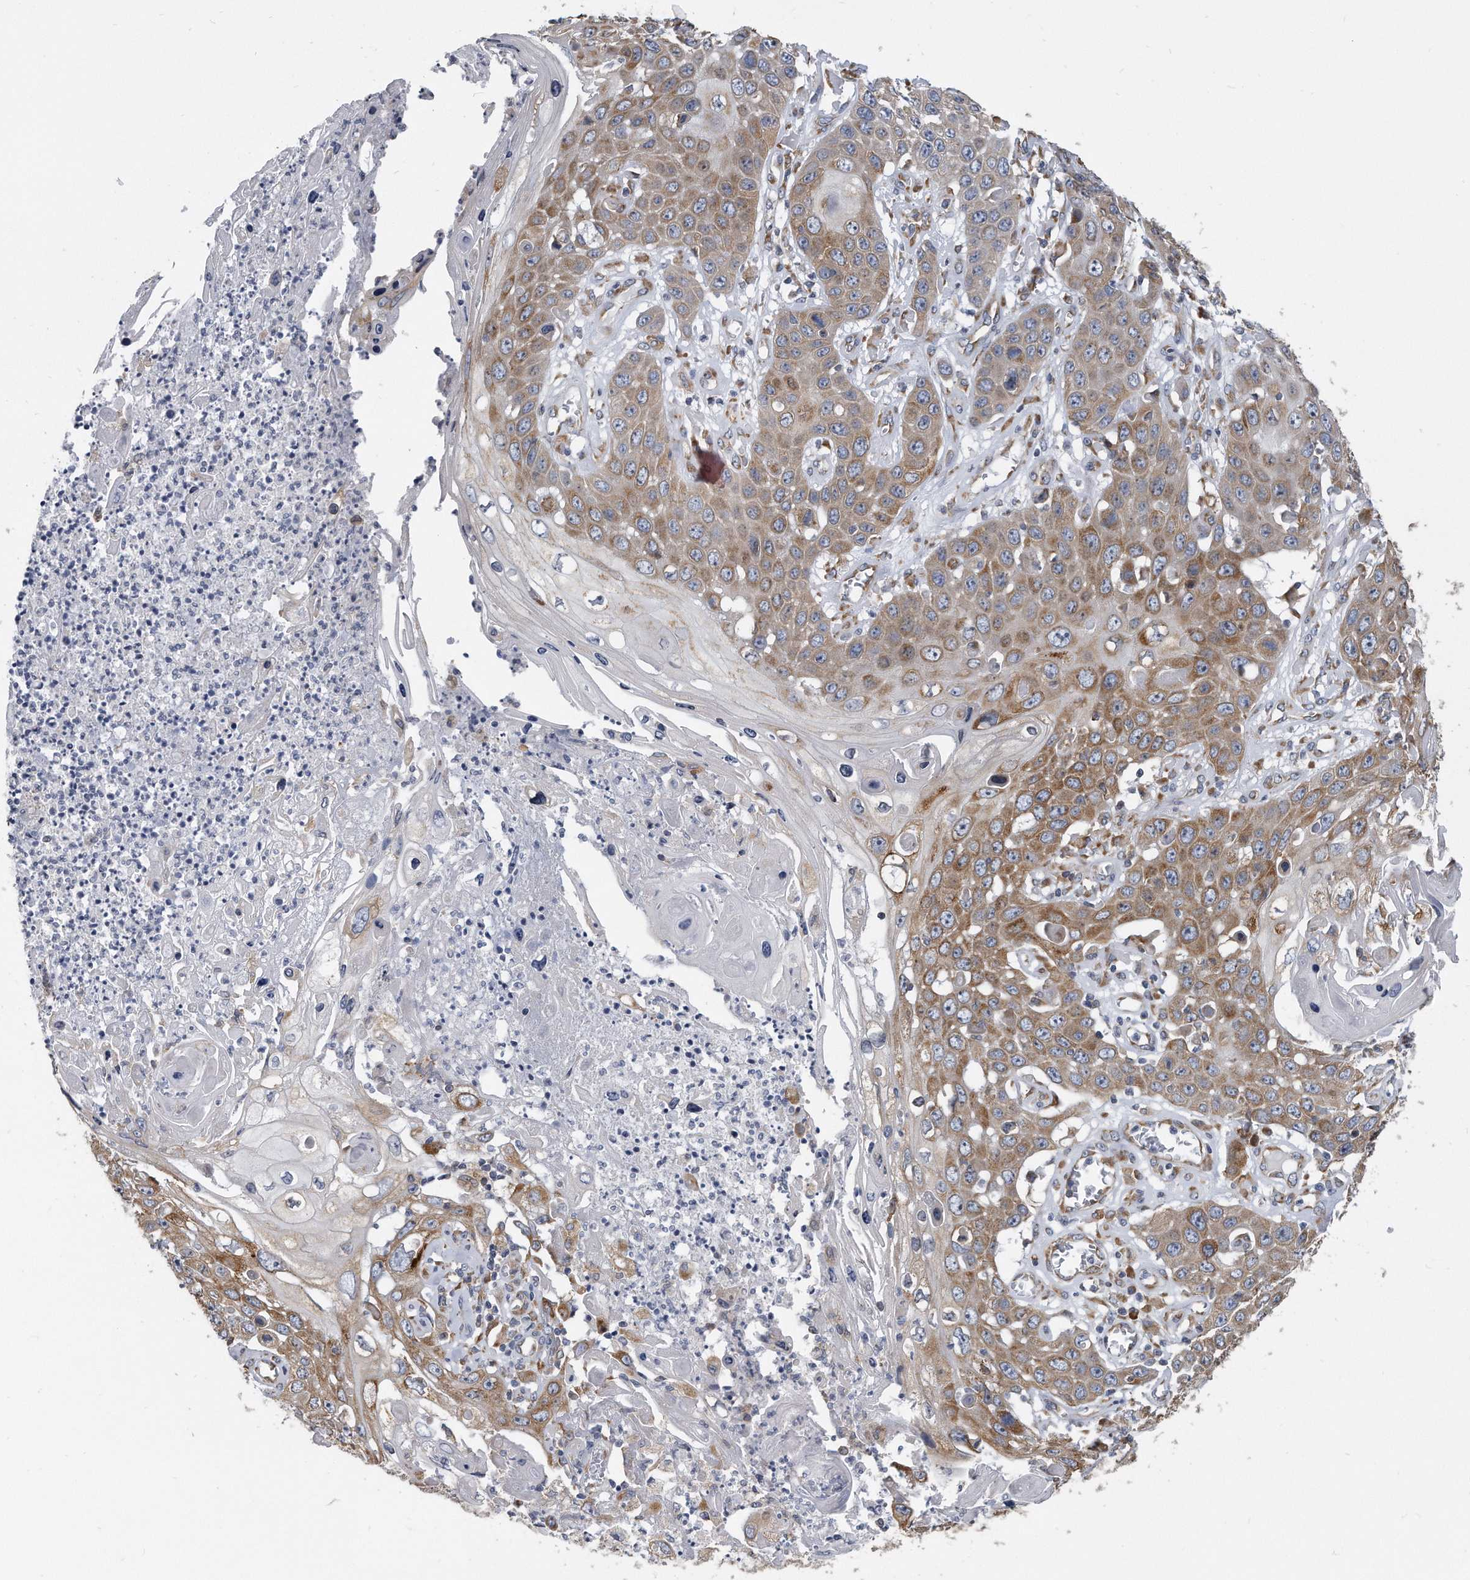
{"staining": {"intensity": "moderate", "quantity": ">75%", "location": "cytoplasmic/membranous"}, "tissue": "skin cancer", "cell_type": "Tumor cells", "image_type": "cancer", "snomed": [{"axis": "morphology", "description": "Squamous cell carcinoma, NOS"}, {"axis": "topography", "description": "Skin"}], "caption": "A brown stain shows moderate cytoplasmic/membranous positivity of a protein in human skin cancer (squamous cell carcinoma) tumor cells.", "gene": "CCDC47", "patient": {"sex": "male", "age": 55}}